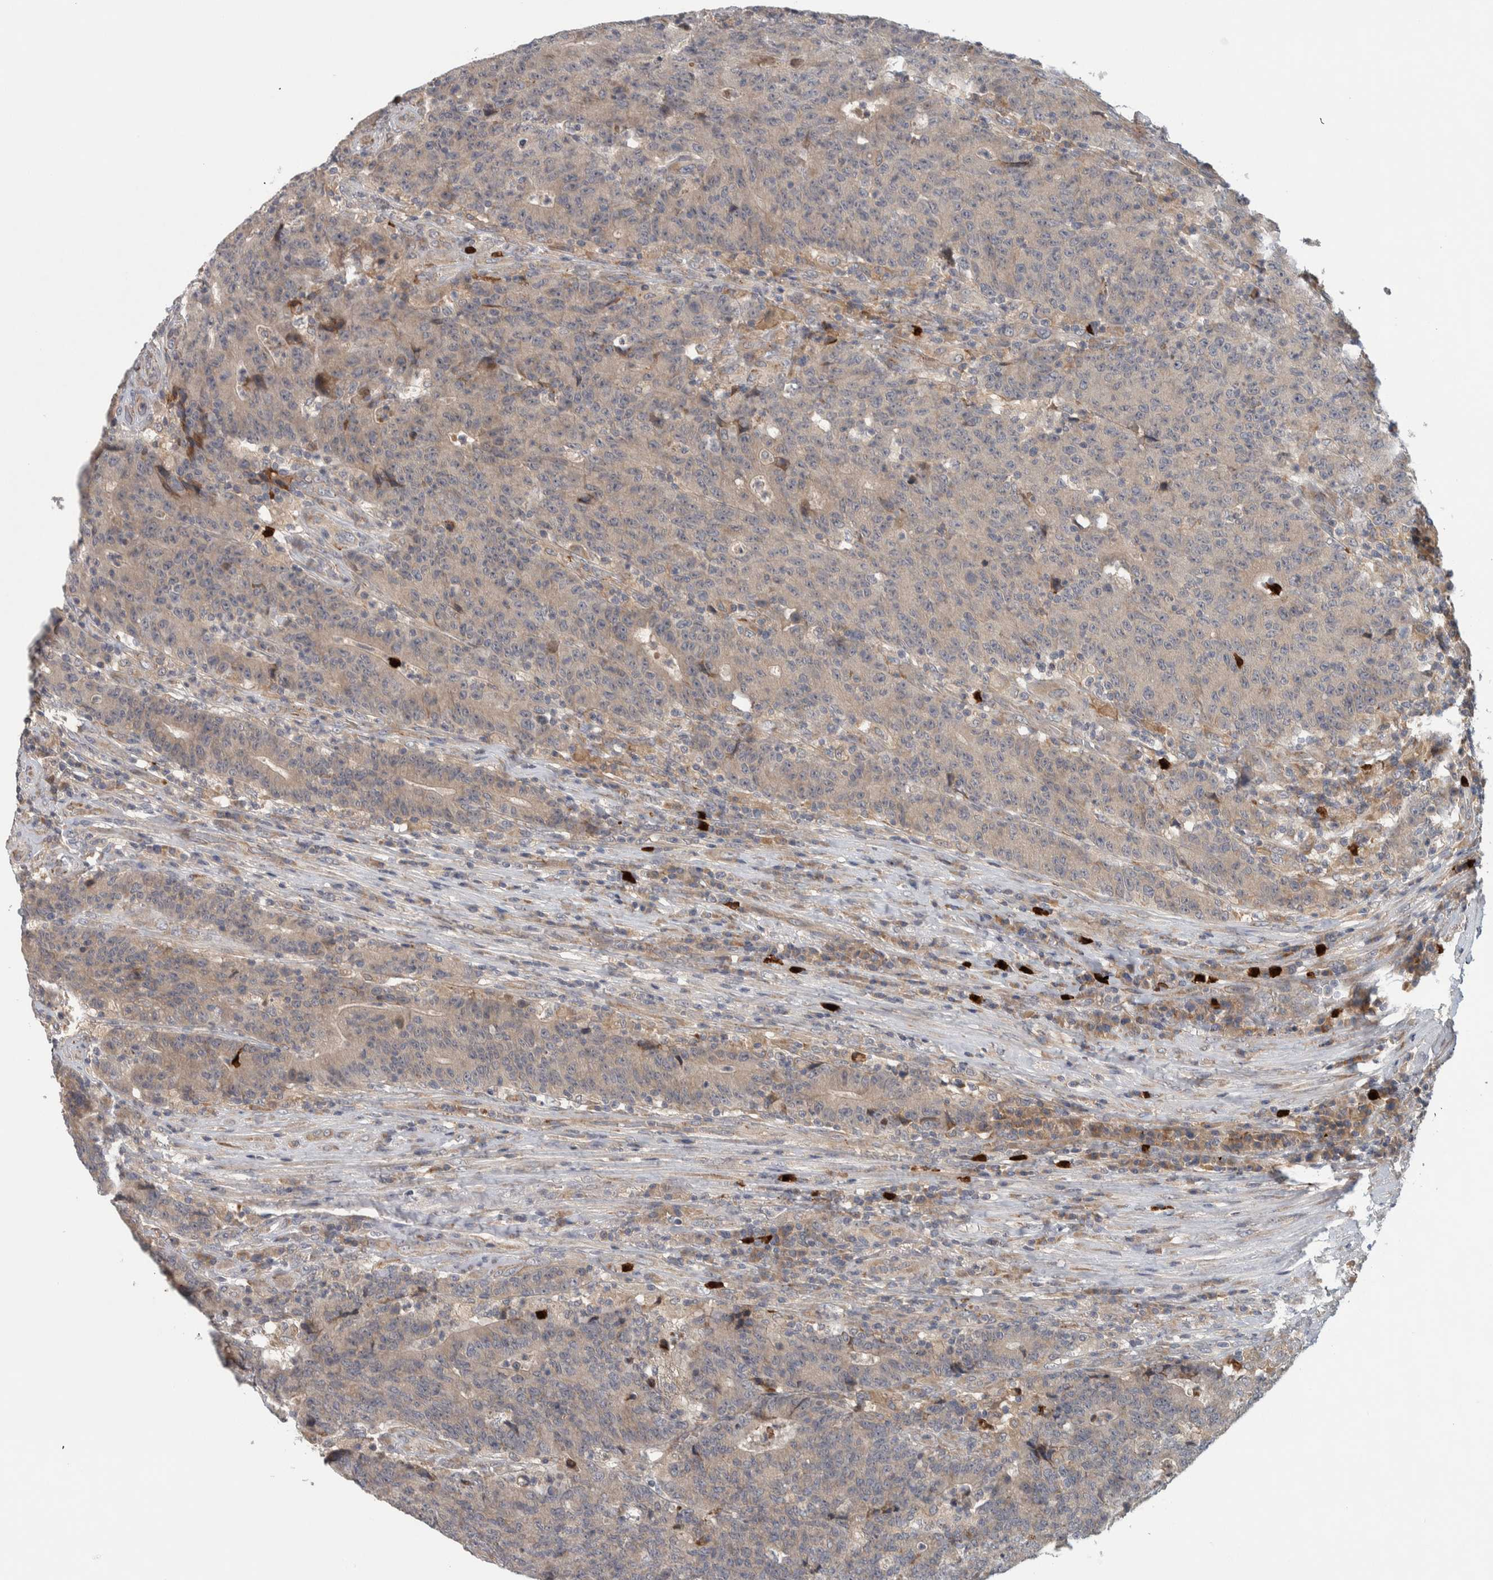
{"staining": {"intensity": "weak", "quantity": ">75%", "location": "cytoplasmic/membranous"}, "tissue": "colorectal cancer", "cell_type": "Tumor cells", "image_type": "cancer", "snomed": [{"axis": "morphology", "description": "Normal tissue, NOS"}, {"axis": "morphology", "description": "Adenocarcinoma, NOS"}, {"axis": "topography", "description": "Colon"}], "caption": "Adenocarcinoma (colorectal) tissue exhibits weak cytoplasmic/membranous staining in approximately >75% of tumor cells", "gene": "ADPRM", "patient": {"sex": "female", "age": 75}}